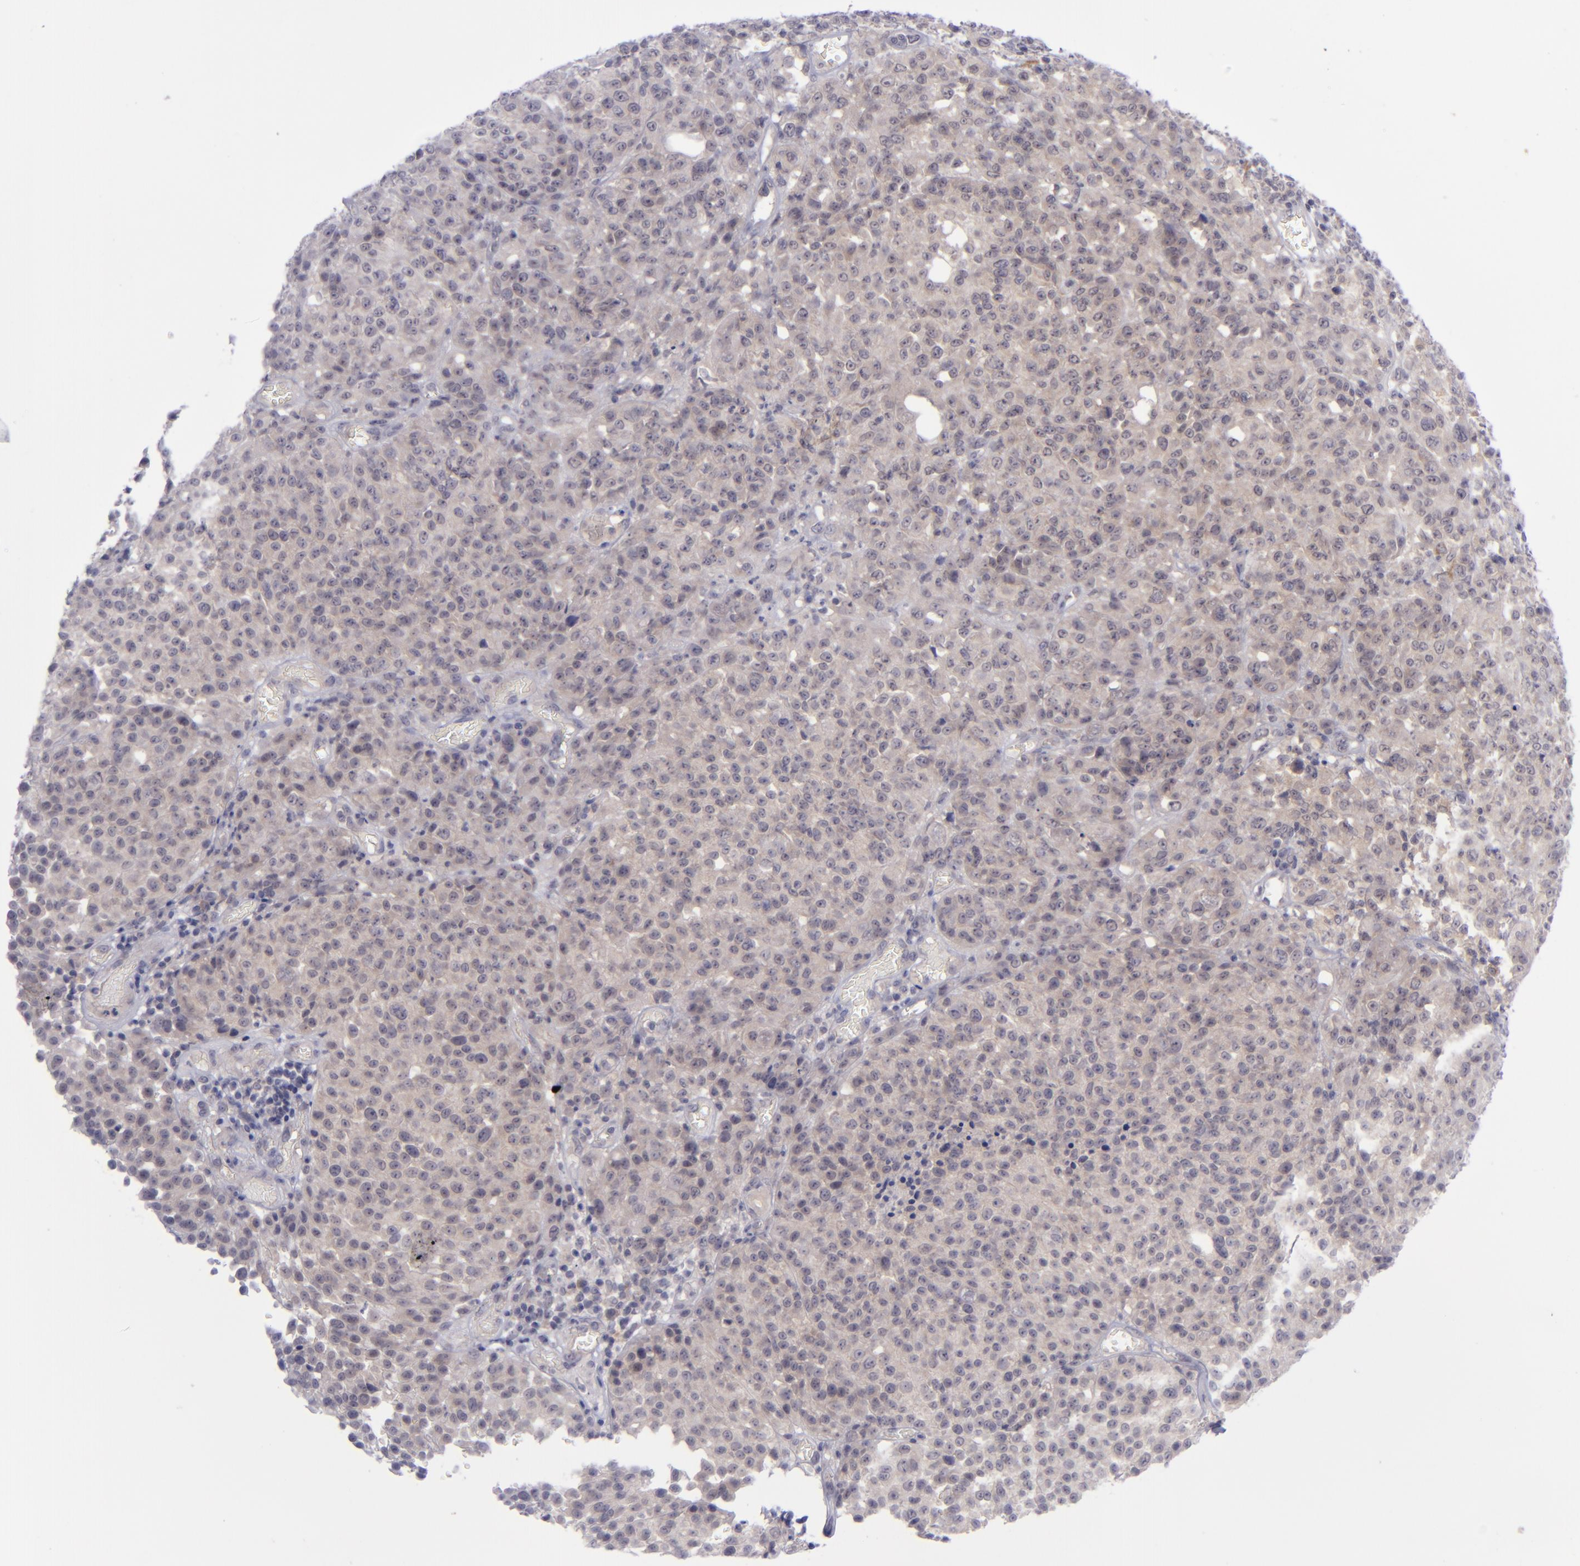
{"staining": {"intensity": "negative", "quantity": "none", "location": "none"}, "tissue": "melanoma", "cell_type": "Tumor cells", "image_type": "cancer", "snomed": [{"axis": "morphology", "description": "Malignant melanoma, NOS"}, {"axis": "topography", "description": "Skin"}], "caption": "A high-resolution photomicrograph shows immunohistochemistry (IHC) staining of melanoma, which exhibits no significant positivity in tumor cells.", "gene": "EVPL", "patient": {"sex": "female", "age": 49}}